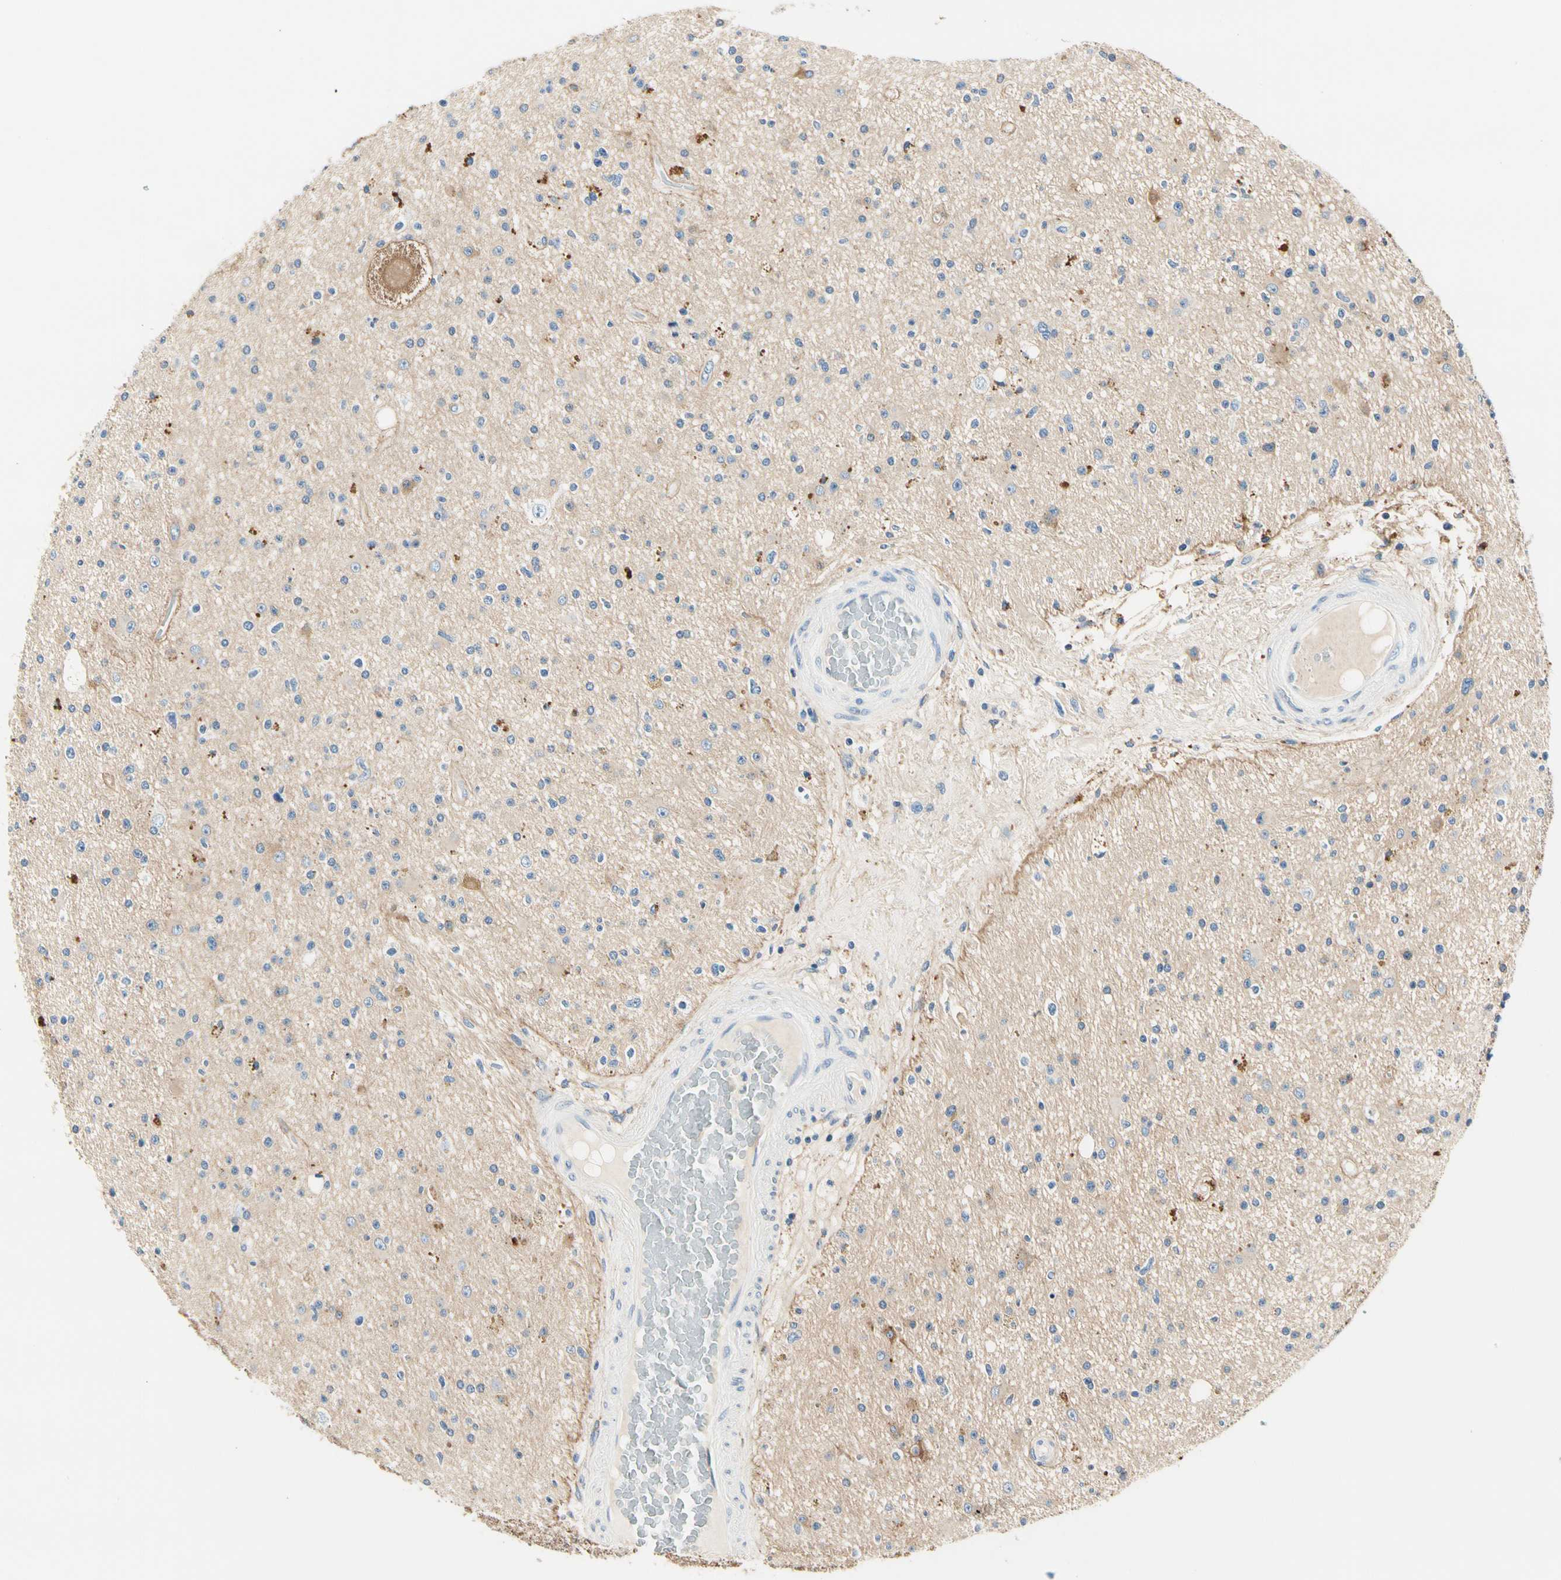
{"staining": {"intensity": "weak", "quantity": "<25%", "location": "cytoplasmic/membranous"}, "tissue": "glioma", "cell_type": "Tumor cells", "image_type": "cancer", "snomed": [{"axis": "morphology", "description": "Glioma, malignant, High grade"}, {"axis": "topography", "description": "Brain"}], "caption": "Glioma was stained to show a protein in brown. There is no significant staining in tumor cells.", "gene": "TGFBR3", "patient": {"sex": "male", "age": 33}}